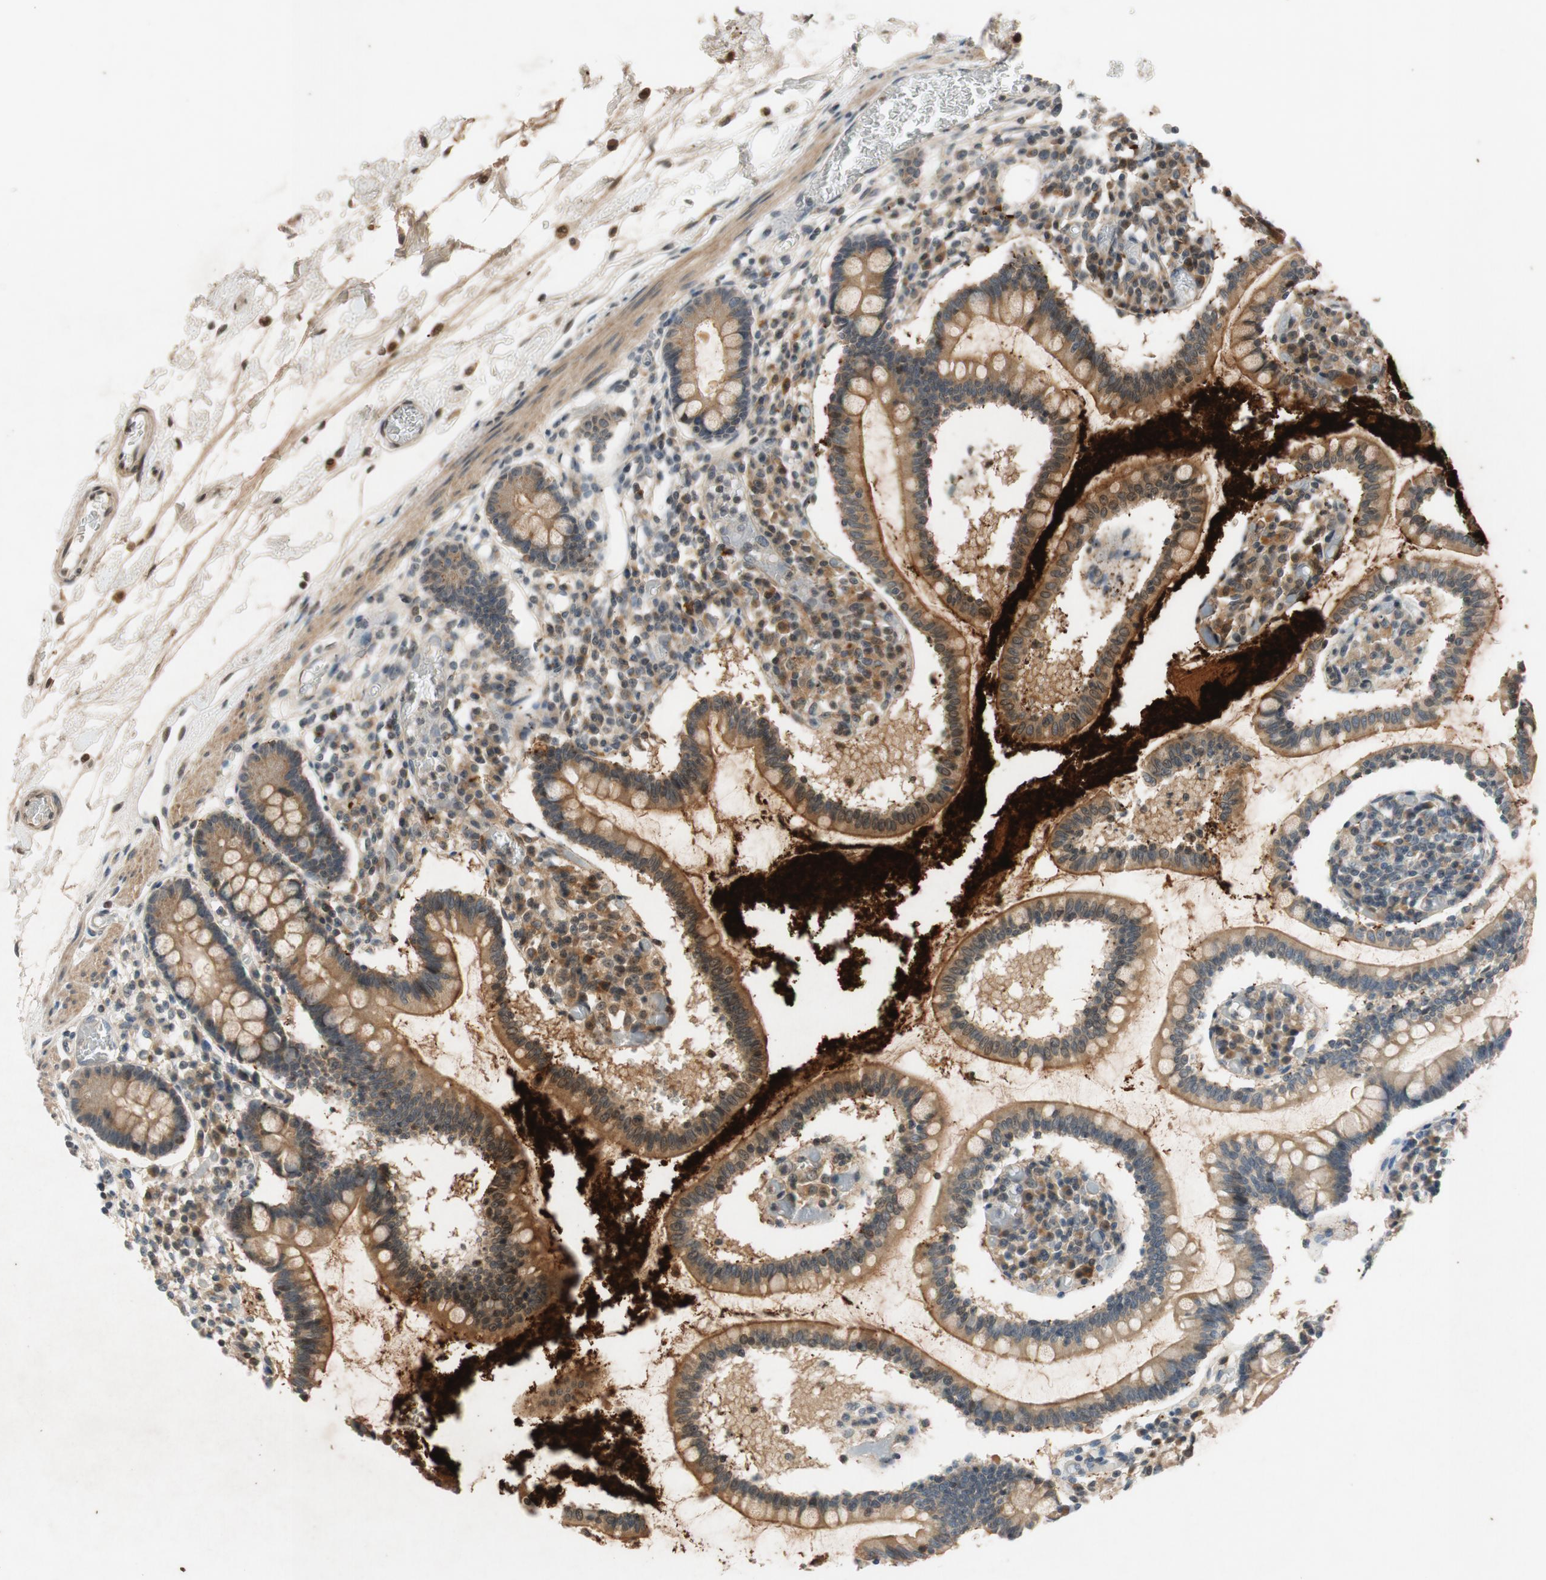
{"staining": {"intensity": "moderate", "quantity": ">75%", "location": "cytoplasmic/membranous"}, "tissue": "small intestine", "cell_type": "Glandular cells", "image_type": "normal", "snomed": [{"axis": "morphology", "description": "Normal tissue, NOS"}, {"axis": "topography", "description": "Small intestine"}], "caption": "Immunohistochemical staining of benign human small intestine displays moderate cytoplasmic/membranous protein expression in approximately >75% of glandular cells. Immunohistochemistry stains the protein of interest in brown and the nuclei are stained blue.", "gene": "ATP2C1", "patient": {"sex": "female", "age": 61}}